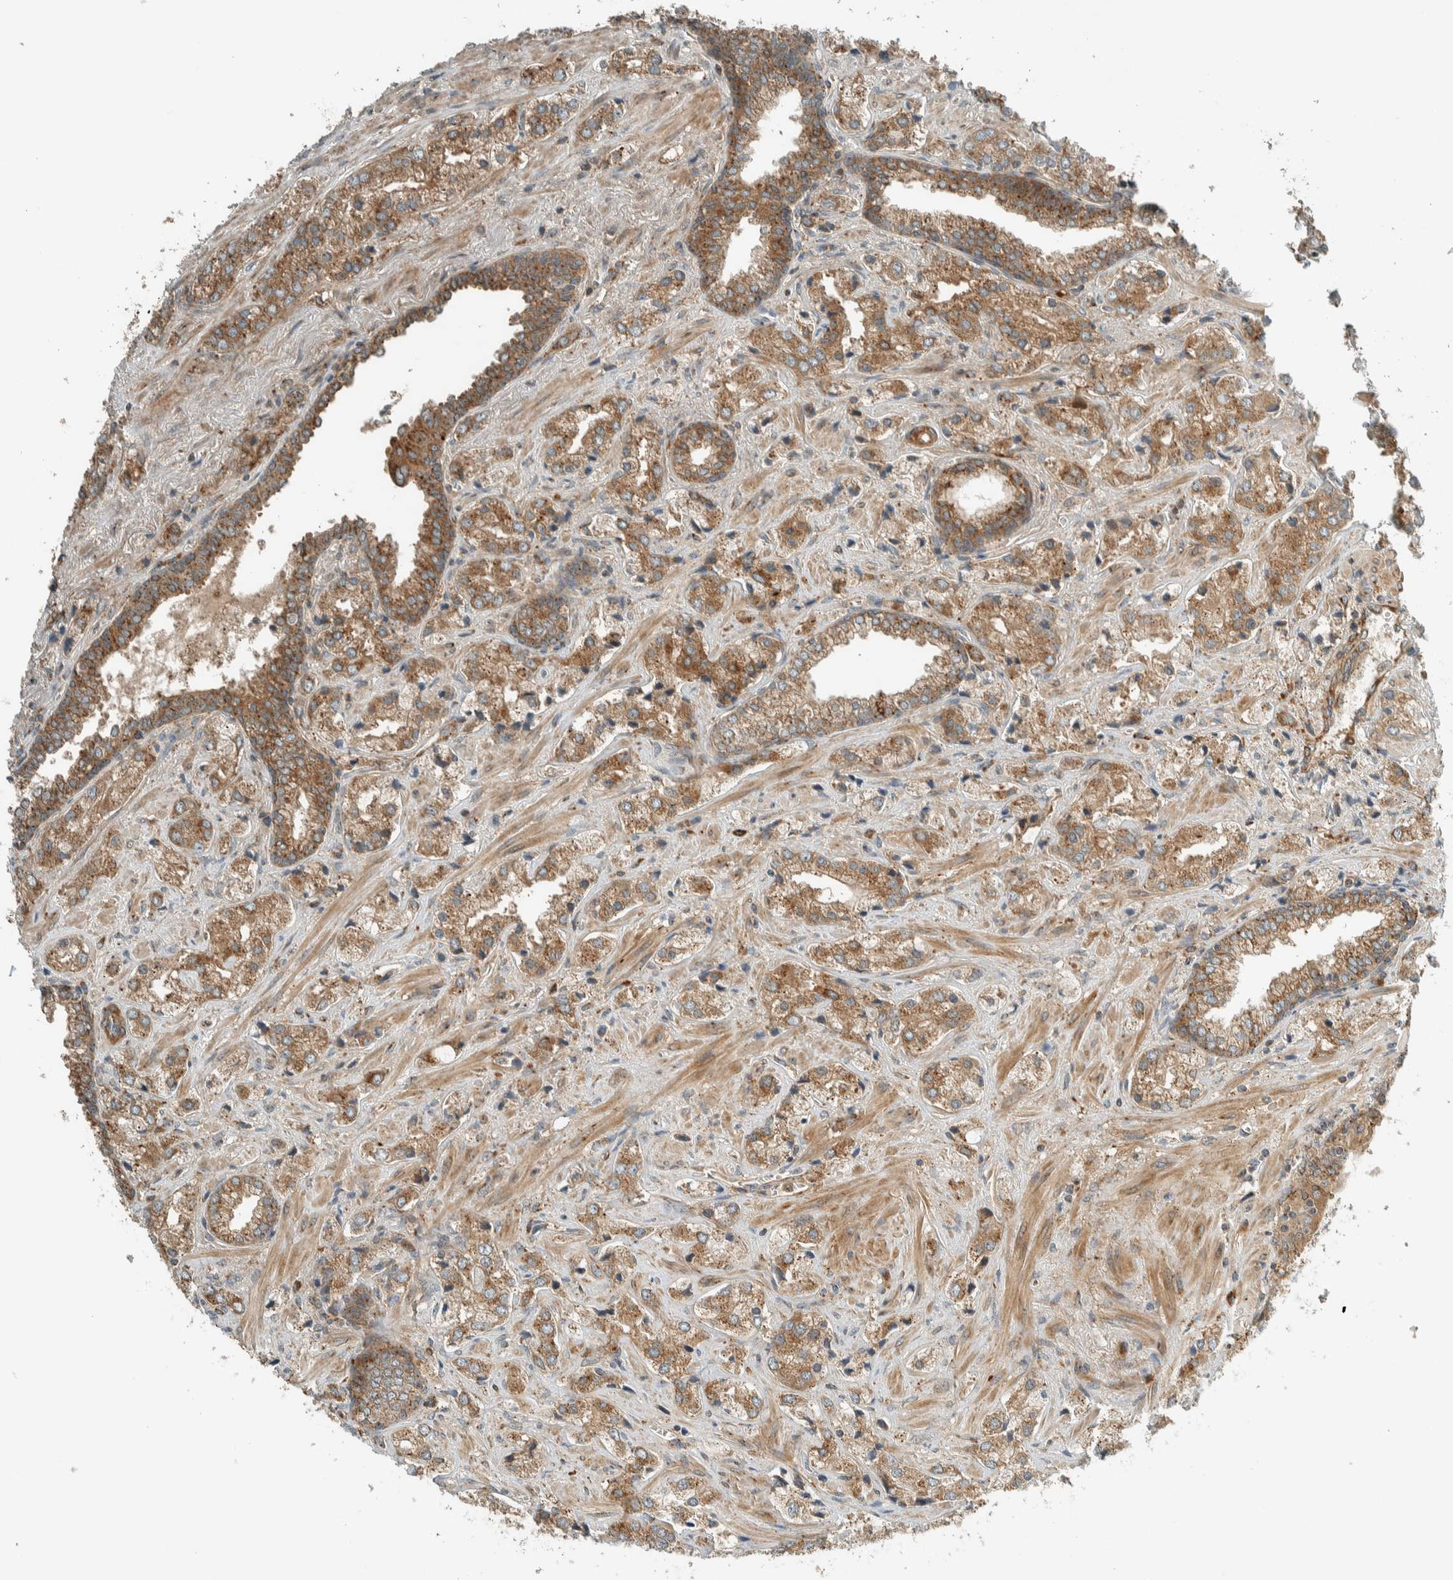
{"staining": {"intensity": "moderate", "quantity": ">75%", "location": "cytoplasmic/membranous"}, "tissue": "prostate cancer", "cell_type": "Tumor cells", "image_type": "cancer", "snomed": [{"axis": "morphology", "description": "Adenocarcinoma, High grade"}, {"axis": "topography", "description": "Prostate"}], "caption": "A high-resolution histopathology image shows IHC staining of prostate cancer (high-grade adenocarcinoma), which exhibits moderate cytoplasmic/membranous expression in about >75% of tumor cells.", "gene": "EXOC7", "patient": {"sex": "male", "age": 66}}